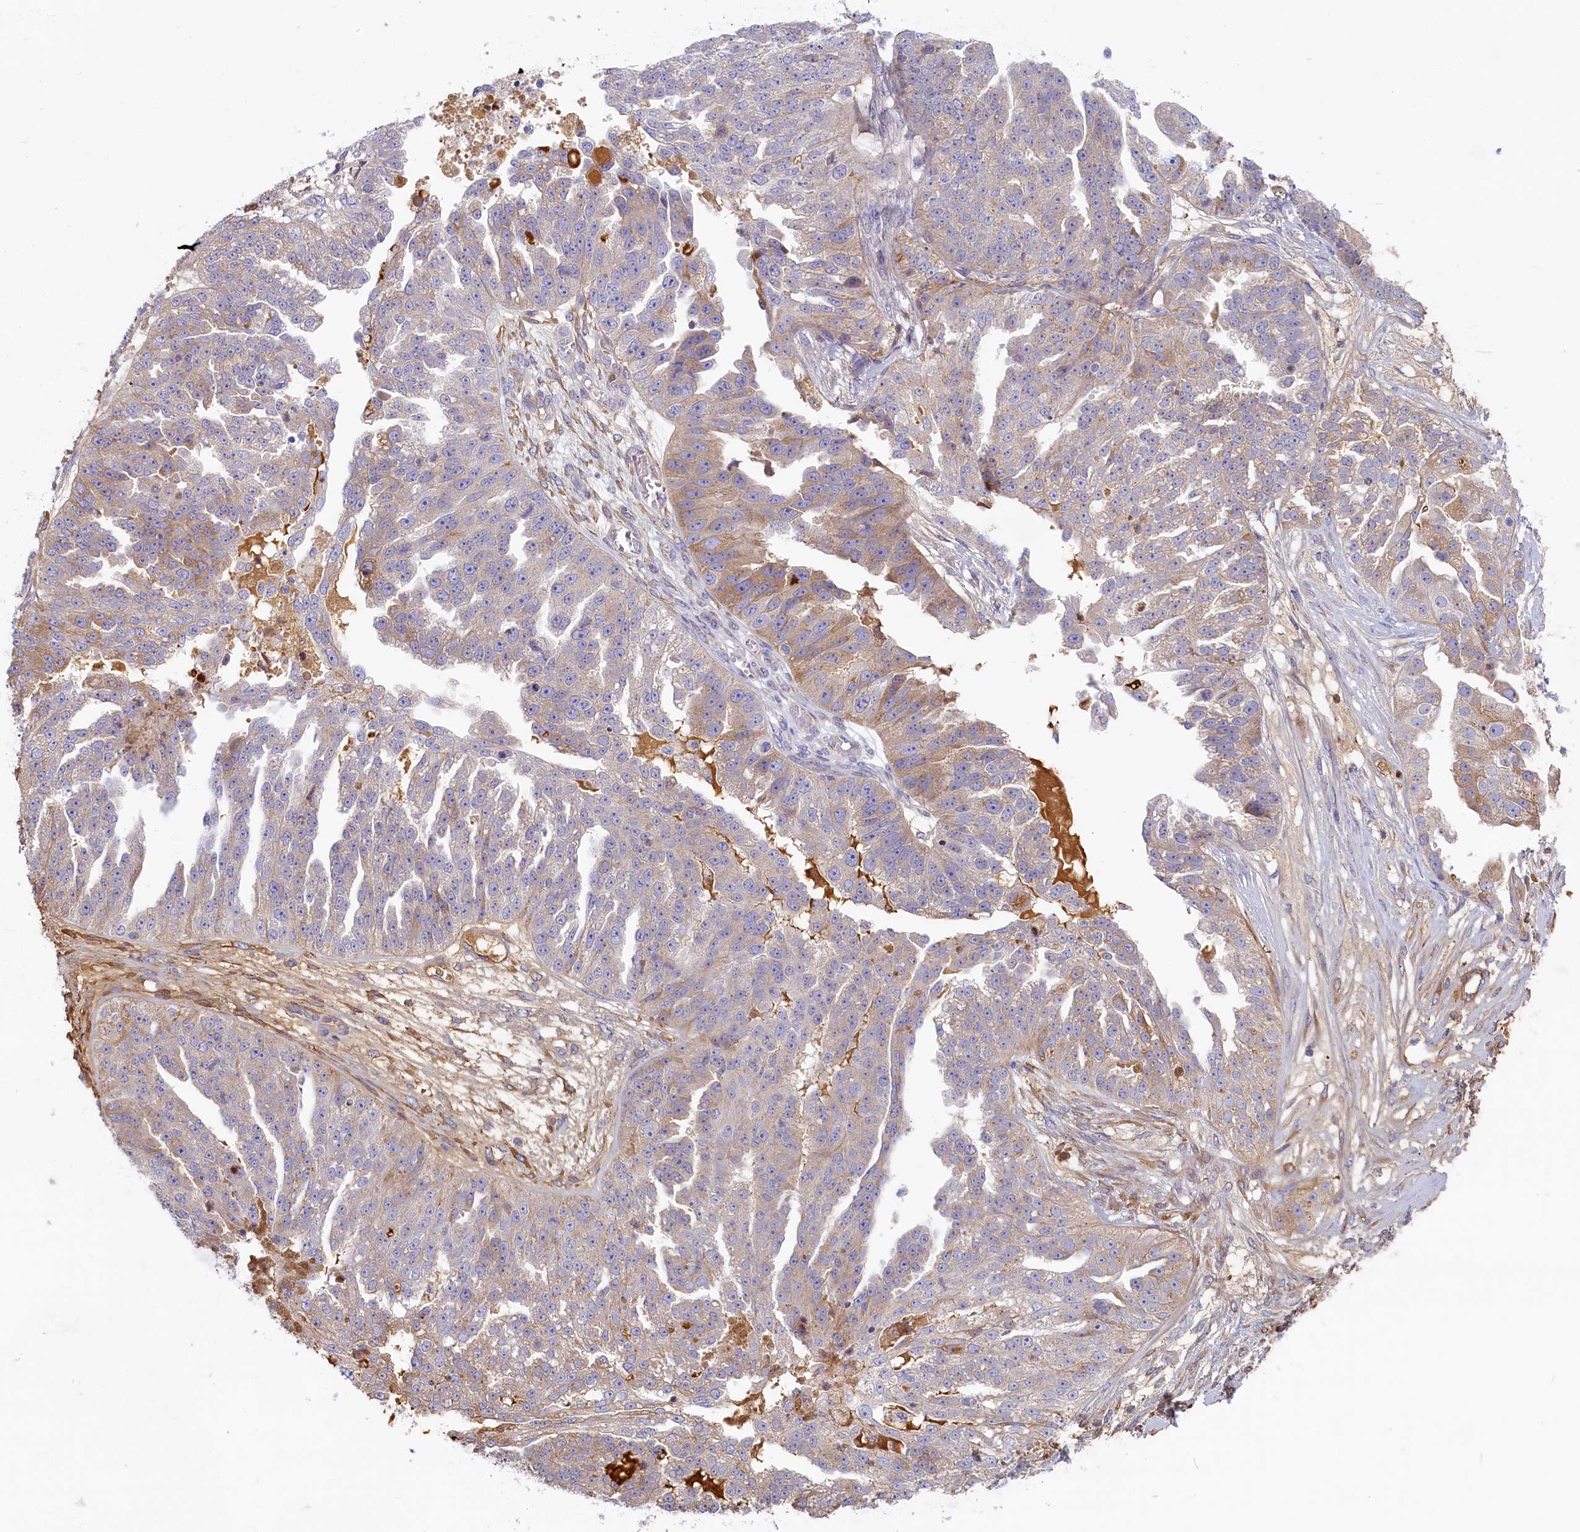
{"staining": {"intensity": "moderate", "quantity": "<25%", "location": "cytoplasmic/membranous"}, "tissue": "ovarian cancer", "cell_type": "Tumor cells", "image_type": "cancer", "snomed": [{"axis": "morphology", "description": "Cystadenocarcinoma, serous, NOS"}, {"axis": "topography", "description": "Ovary"}], "caption": "Human ovarian cancer (serous cystadenocarcinoma) stained with a protein marker shows moderate staining in tumor cells.", "gene": "STX16", "patient": {"sex": "female", "age": 58}}